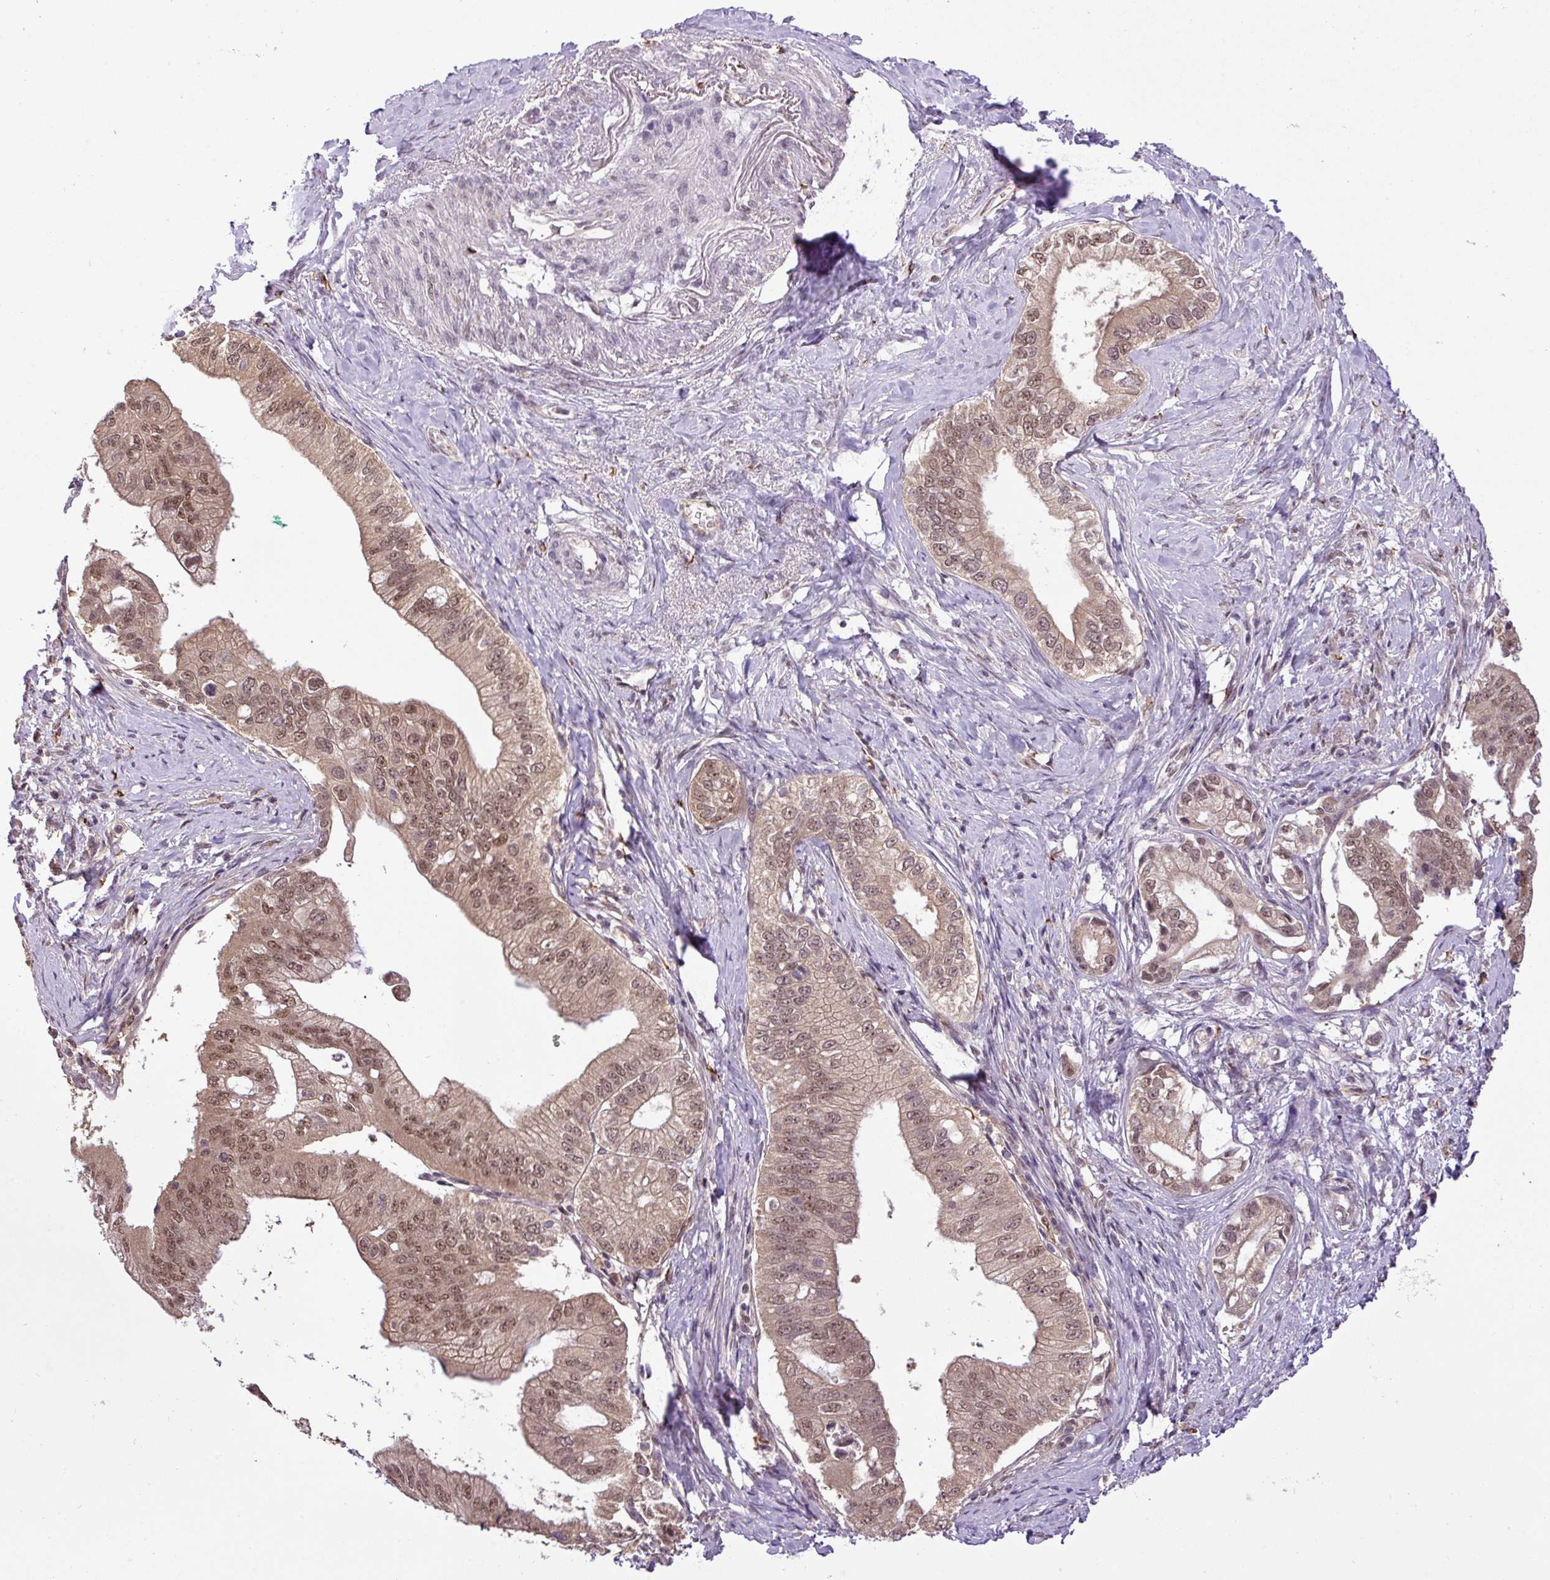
{"staining": {"intensity": "moderate", "quantity": ">75%", "location": "cytoplasmic/membranous,nuclear"}, "tissue": "pancreatic cancer", "cell_type": "Tumor cells", "image_type": "cancer", "snomed": [{"axis": "morphology", "description": "Adenocarcinoma, NOS"}, {"axis": "topography", "description": "Pancreas"}], "caption": "Human pancreatic cancer stained with a brown dye exhibits moderate cytoplasmic/membranous and nuclear positive staining in about >75% of tumor cells.", "gene": "MFHAS1", "patient": {"sex": "male", "age": 70}}